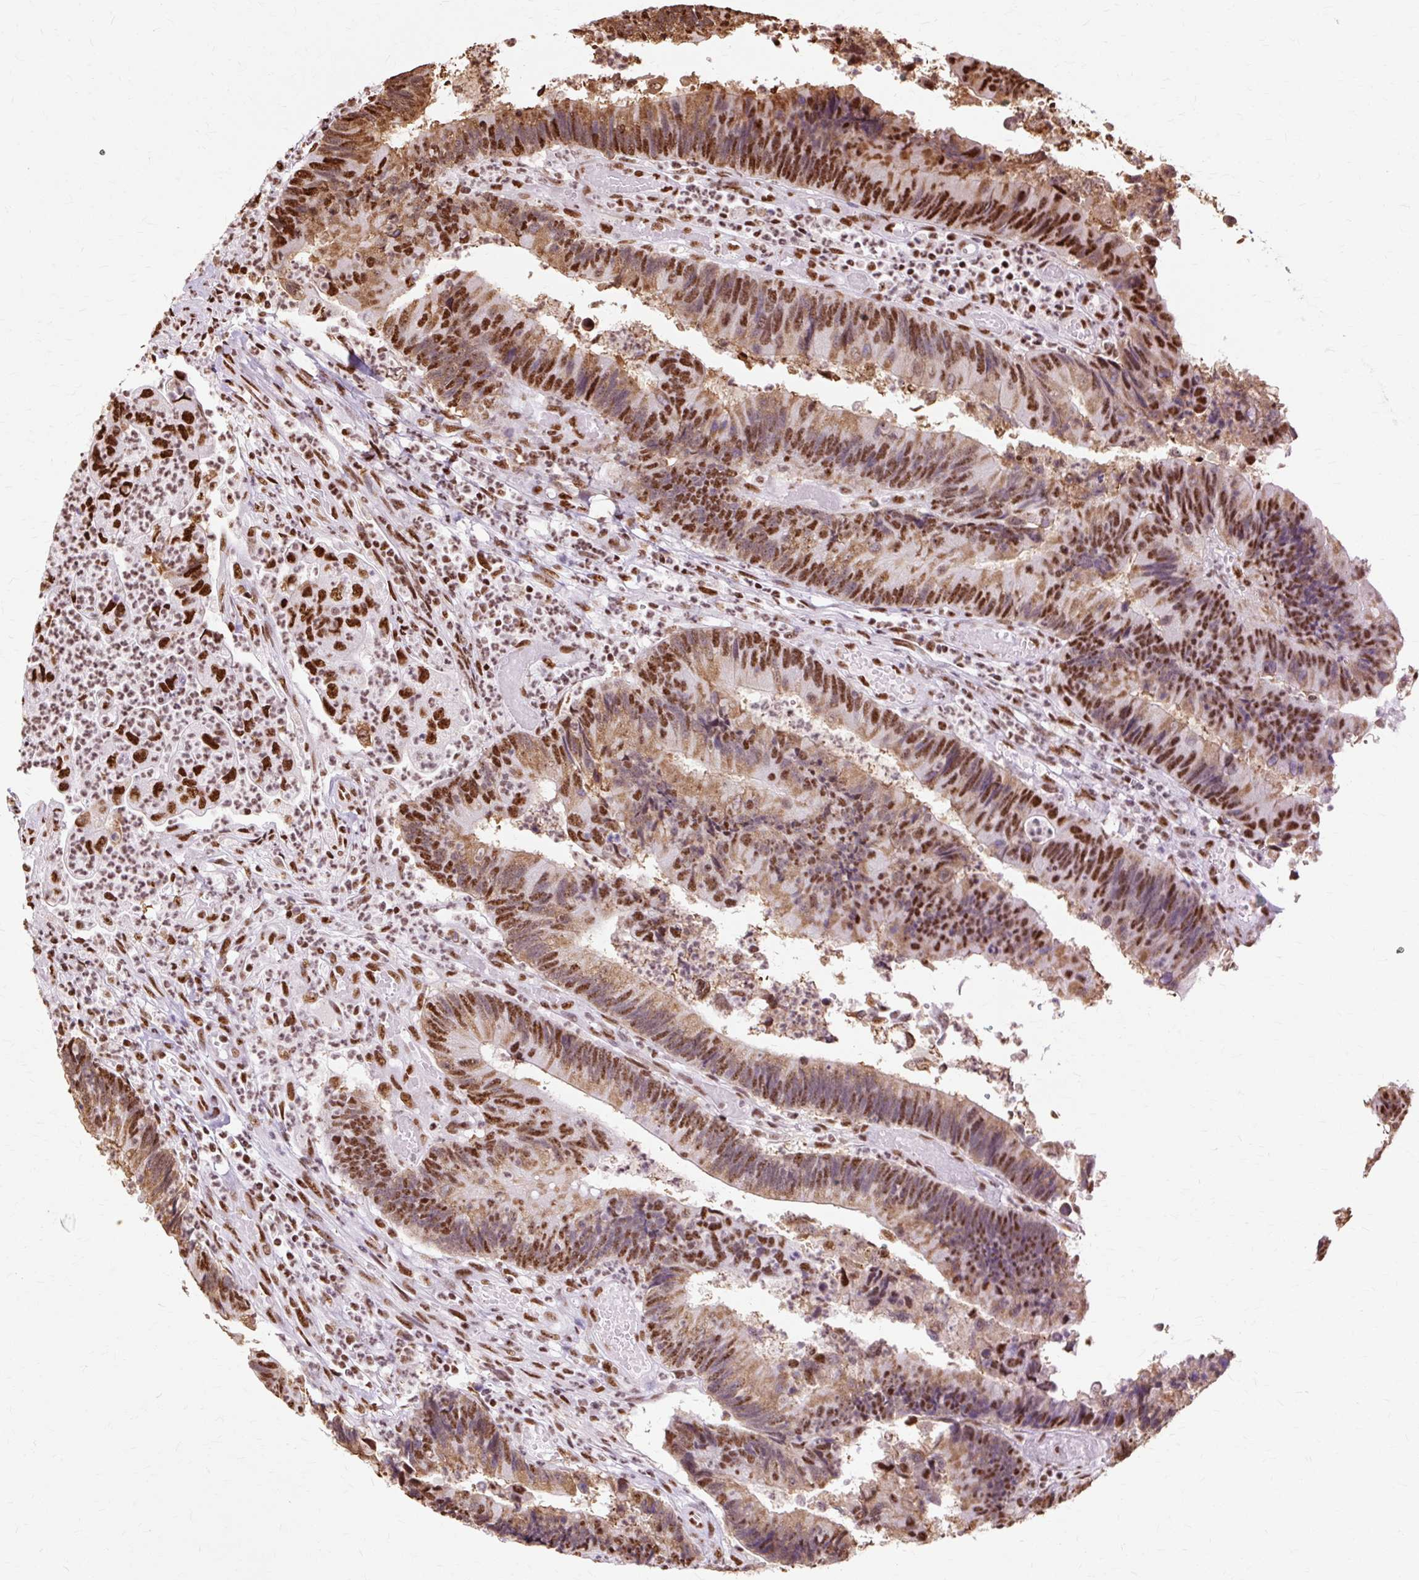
{"staining": {"intensity": "moderate", "quantity": ">75%", "location": "cytoplasmic/membranous,nuclear"}, "tissue": "colorectal cancer", "cell_type": "Tumor cells", "image_type": "cancer", "snomed": [{"axis": "morphology", "description": "Adenocarcinoma, NOS"}, {"axis": "topography", "description": "Colon"}], "caption": "Brown immunohistochemical staining in human colorectal cancer demonstrates moderate cytoplasmic/membranous and nuclear positivity in approximately >75% of tumor cells. (IHC, brightfield microscopy, high magnification).", "gene": "XRCC6", "patient": {"sex": "female", "age": 67}}